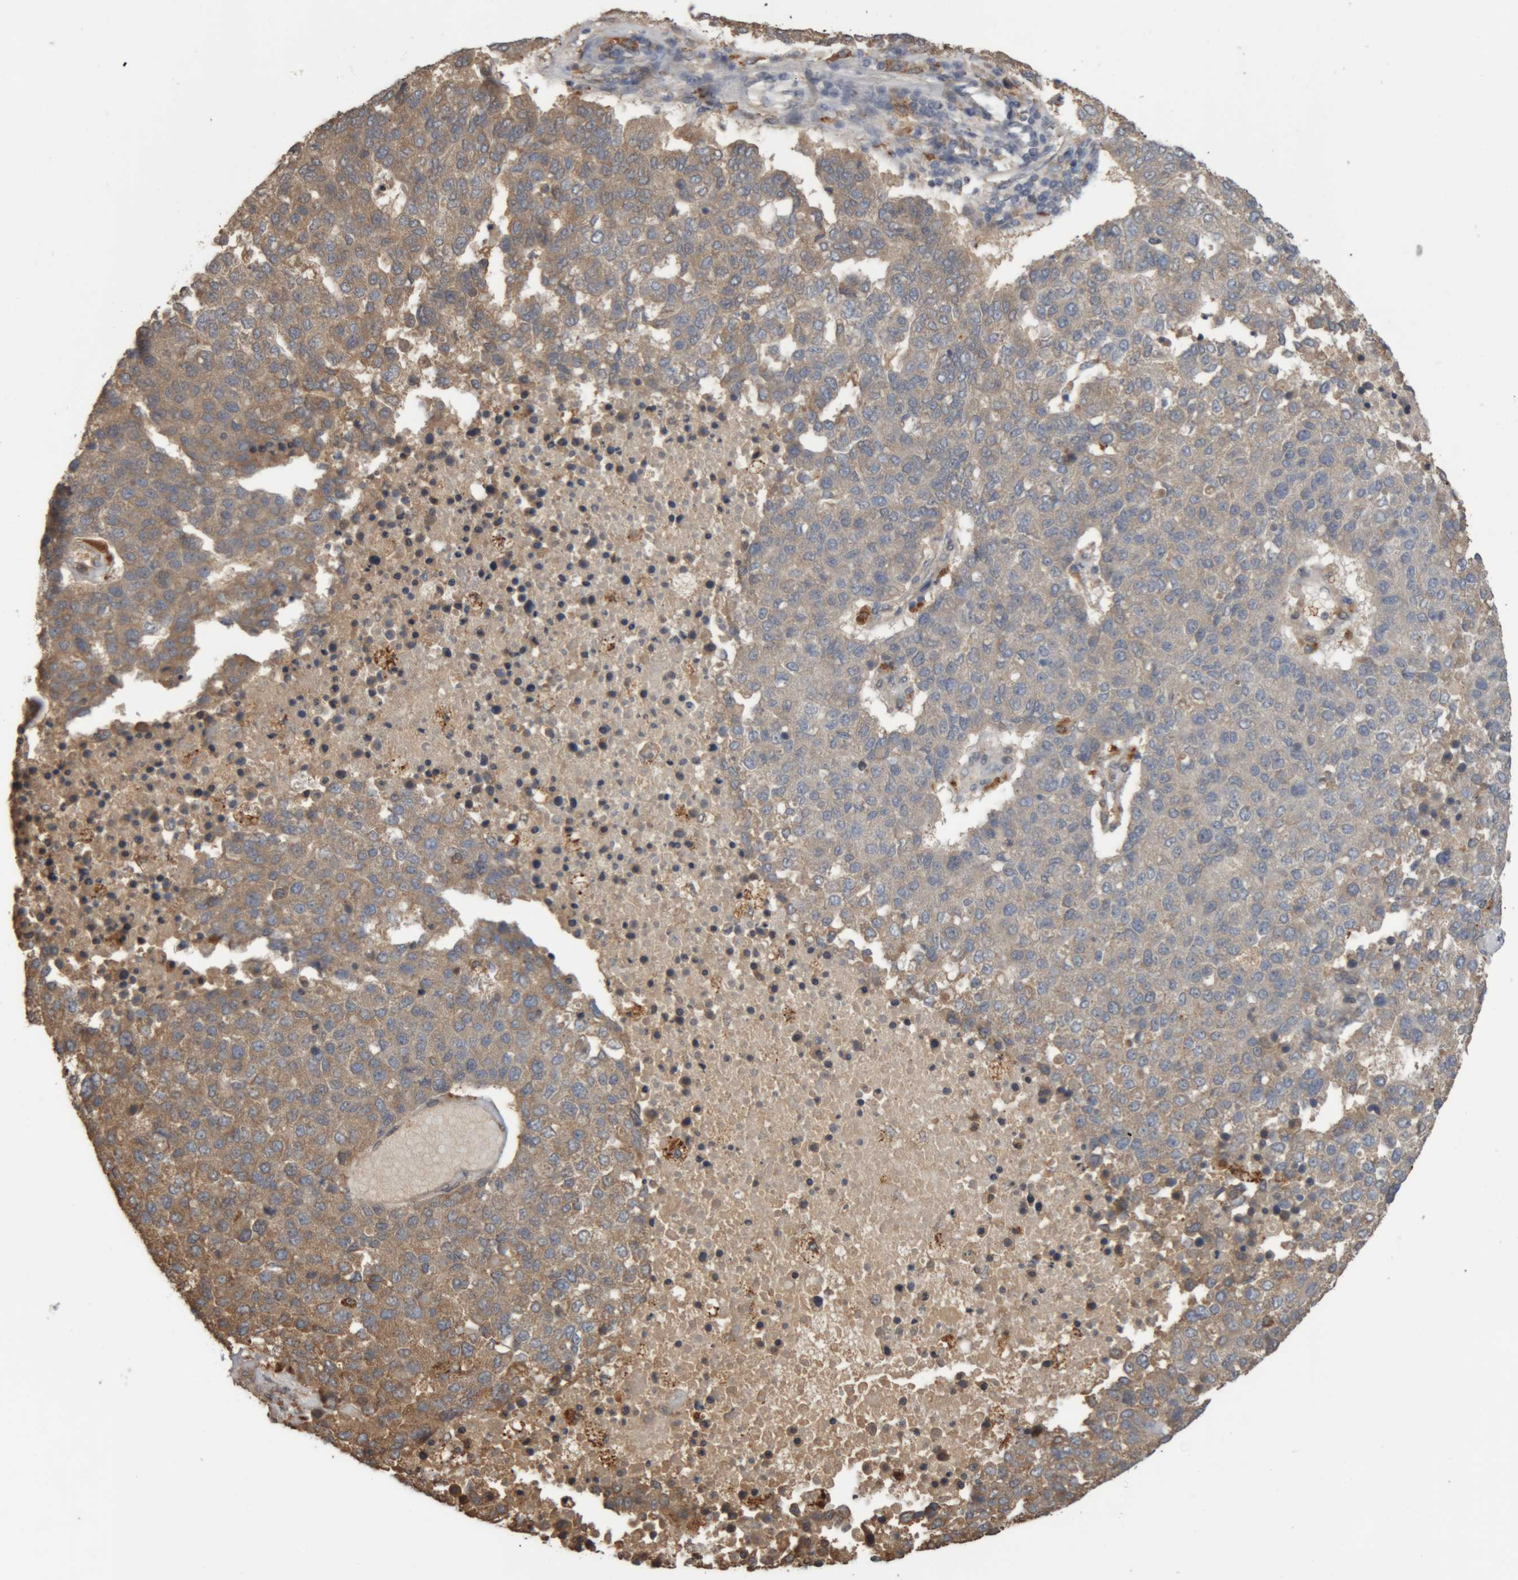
{"staining": {"intensity": "weak", "quantity": "25%-75%", "location": "cytoplasmic/membranous"}, "tissue": "pancreatic cancer", "cell_type": "Tumor cells", "image_type": "cancer", "snomed": [{"axis": "morphology", "description": "Adenocarcinoma, NOS"}, {"axis": "topography", "description": "Pancreas"}], "caption": "Immunohistochemistry (DAB (3,3'-diaminobenzidine)) staining of pancreatic cancer shows weak cytoplasmic/membranous protein staining in approximately 25%-75% of tumor cells. (DAB (3,3'-diaminobenzidine) IHC, brown staining for protein, blue staining for nuclei).", "gene": "TMED7", "patient": {"sex": "female", "age": 61}}